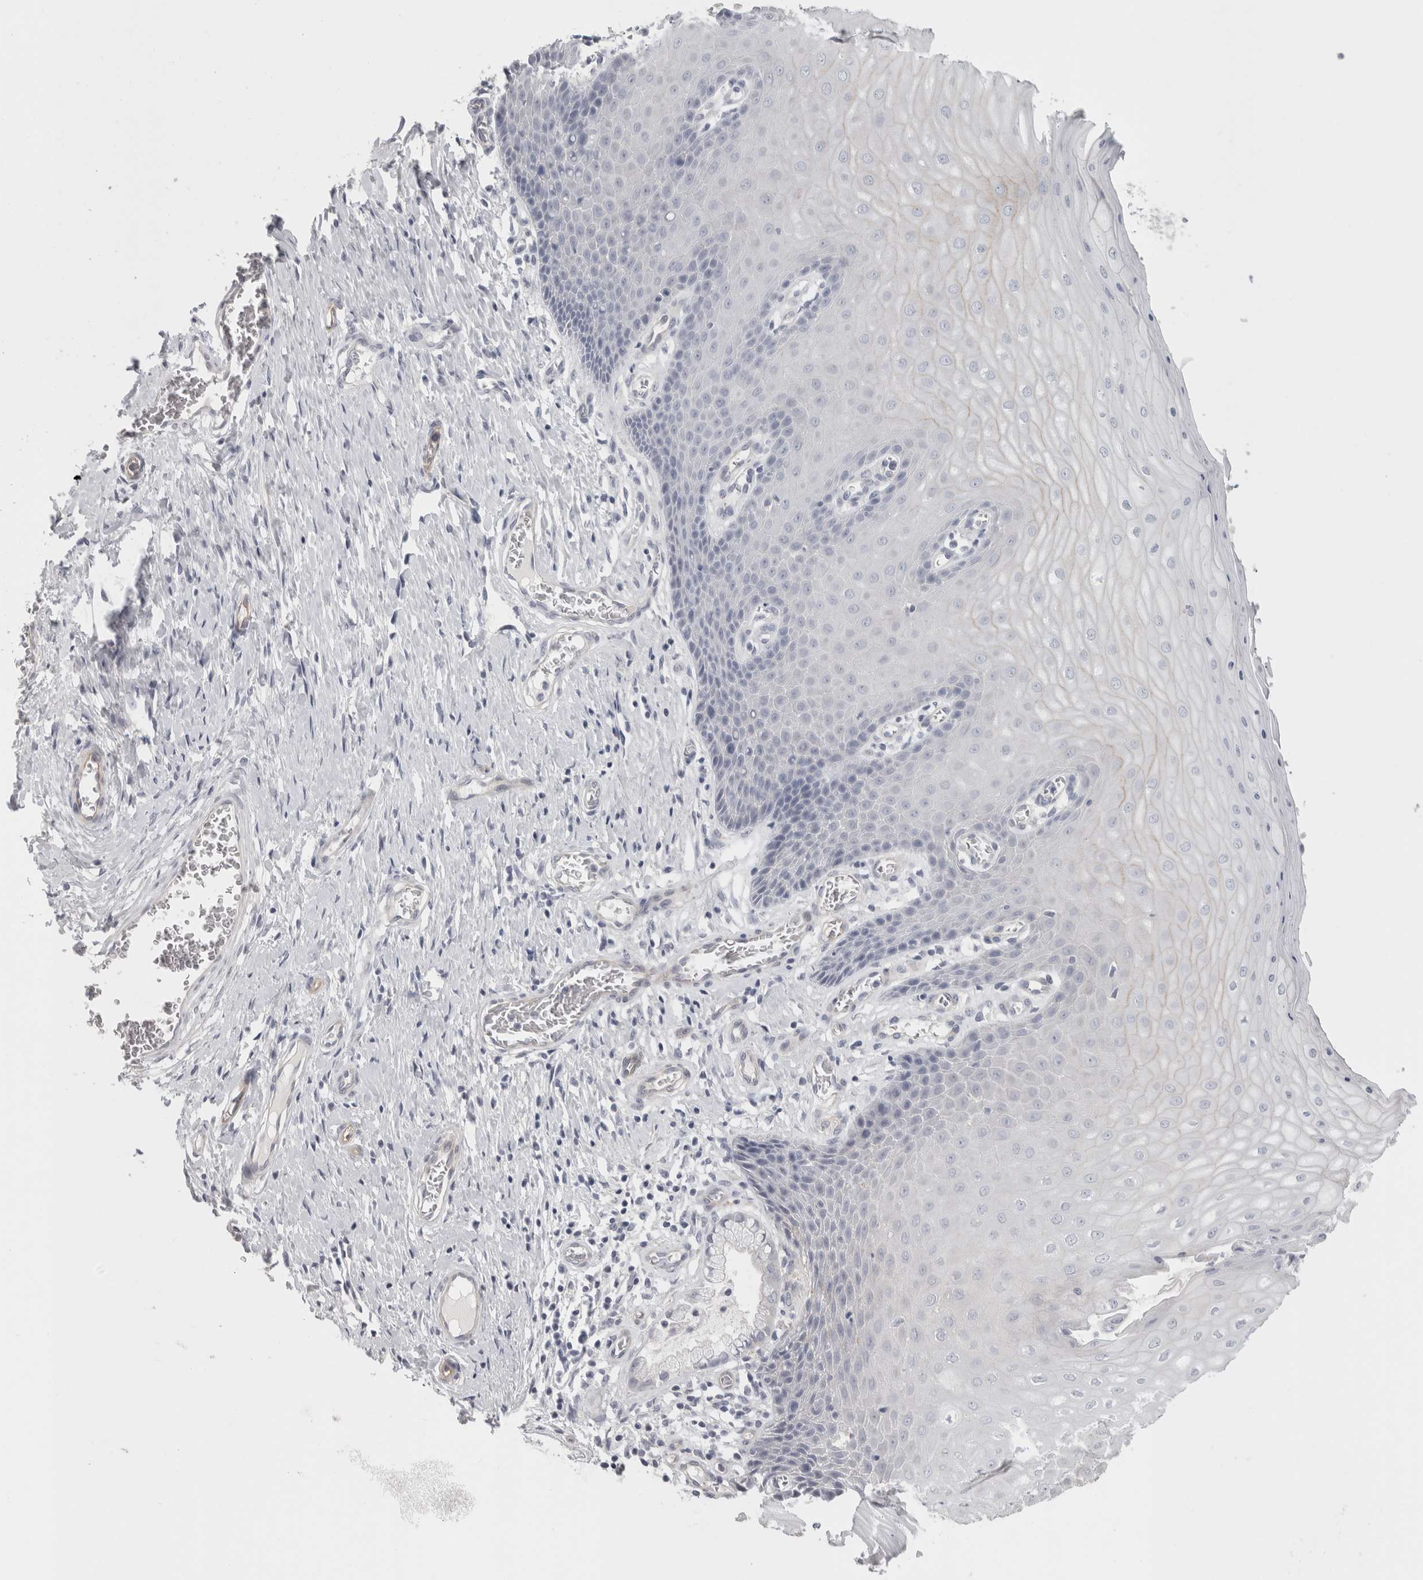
{"staining": {"intensity": "negative", "quantity": "none", "location": "none"}, "tissue": "cervix", "cell_type": "Glandular cells", "image_type": "normal", "snomed": [{"axis": "morphology", "description": "Normal tissue, NOS"}, {"axis": "topography", "description": "Cervix"}], "caption": "Photomicrograph shows no protein staining in glandular cells of normal cervix. (DAB immunohistochemistry (IHC) with hematoxylin counter stain).", "gene": "FBLIM1", "patient": {"sex": "female", "age": 55}}